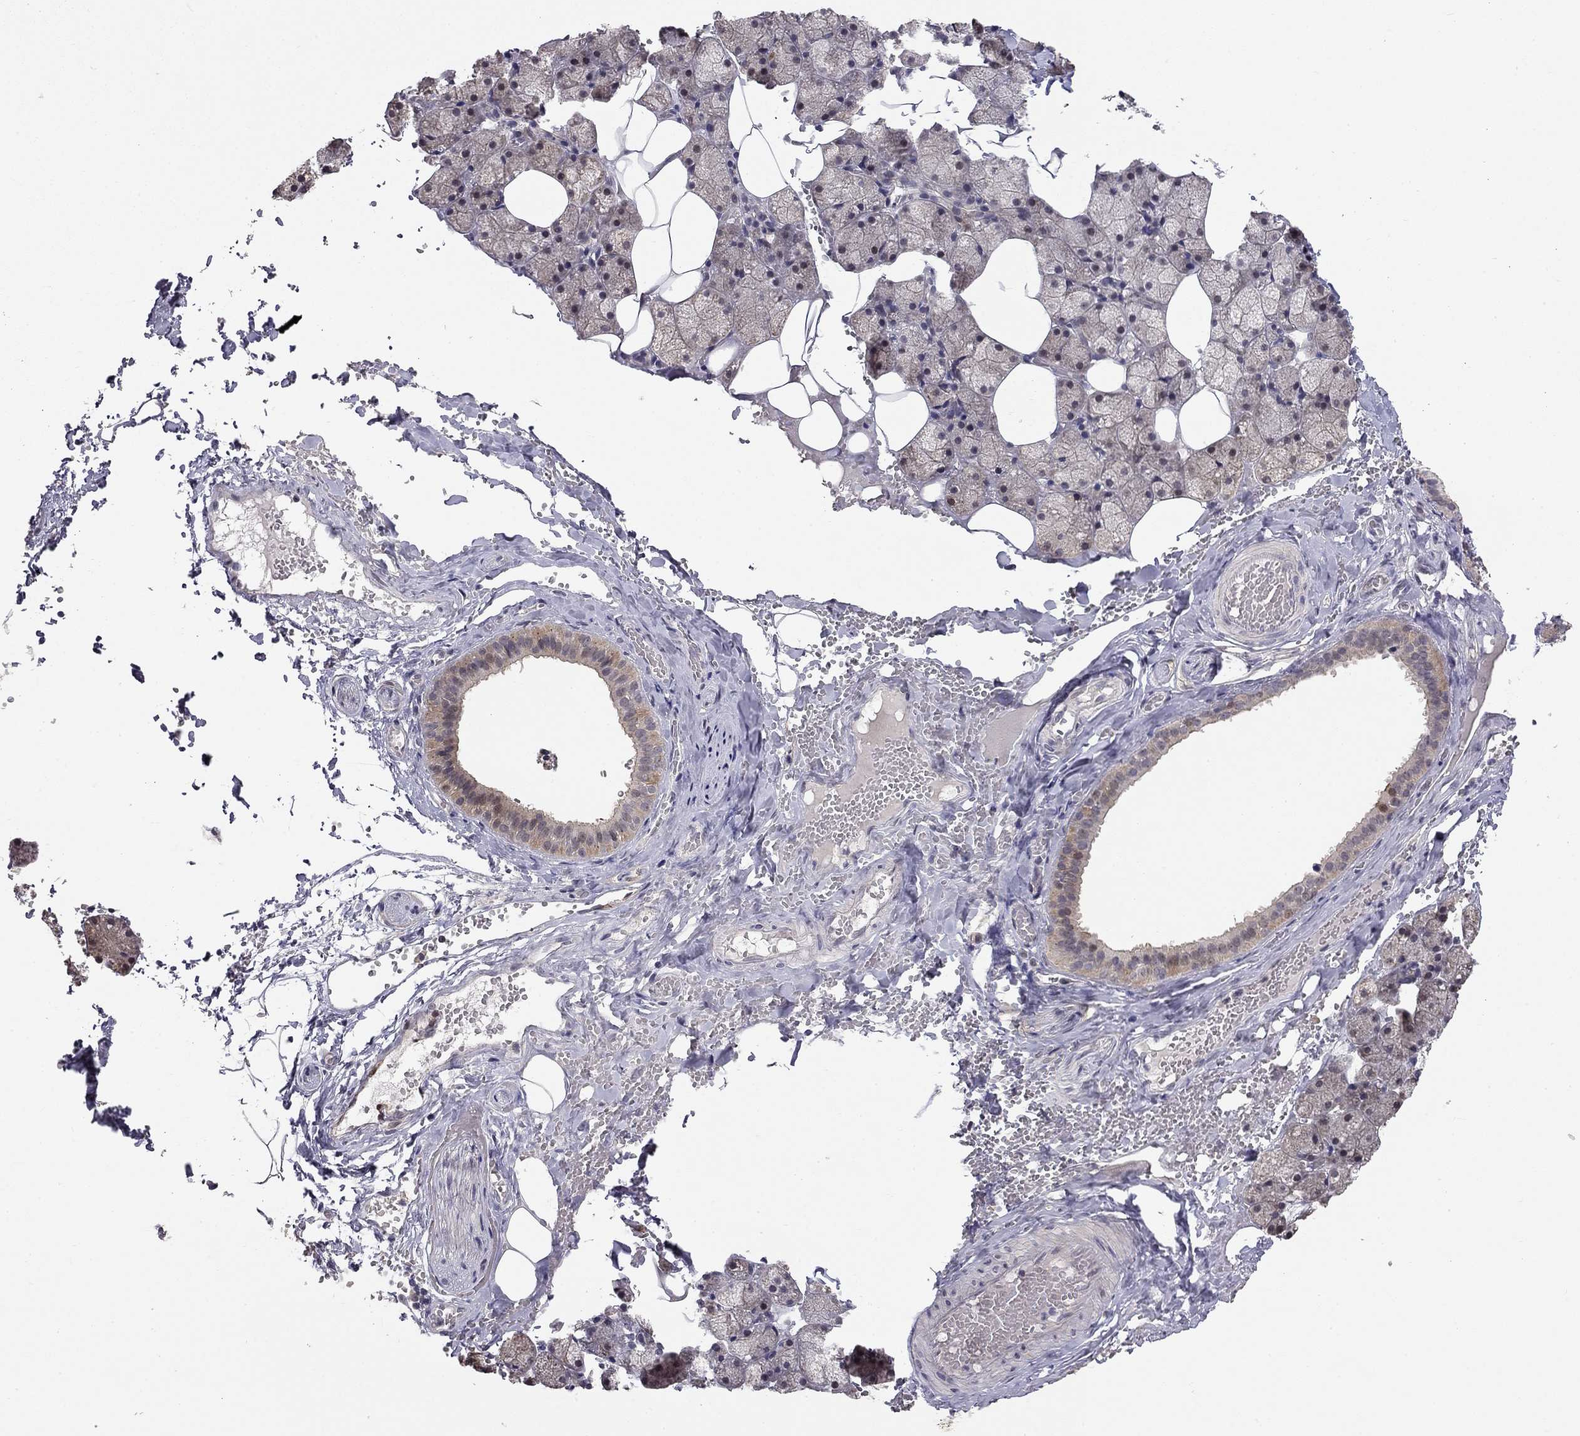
{"staining": {"intensity": "weak", "quantity": "25%-75%", "location": "cytoplasmic/membranous"}, "tissue": "salivary gland", "cell_type": "Glandular cells", "image_type": "normal", "snomed": [{"axis": "morphology", "description": "Normal tissue, NOS"}, {"axis": "topography", "description": "Salivary gland"}], "caption": "This micrograph exhibits immunohistochemistry (IHC) staining of normal human salivary gland, with low weak cytoplasmic/membranous positivity in about 25%-75% of glandular cells.", "gene": "STXBP6", "patient": {"sex": "male", "age": 38}}